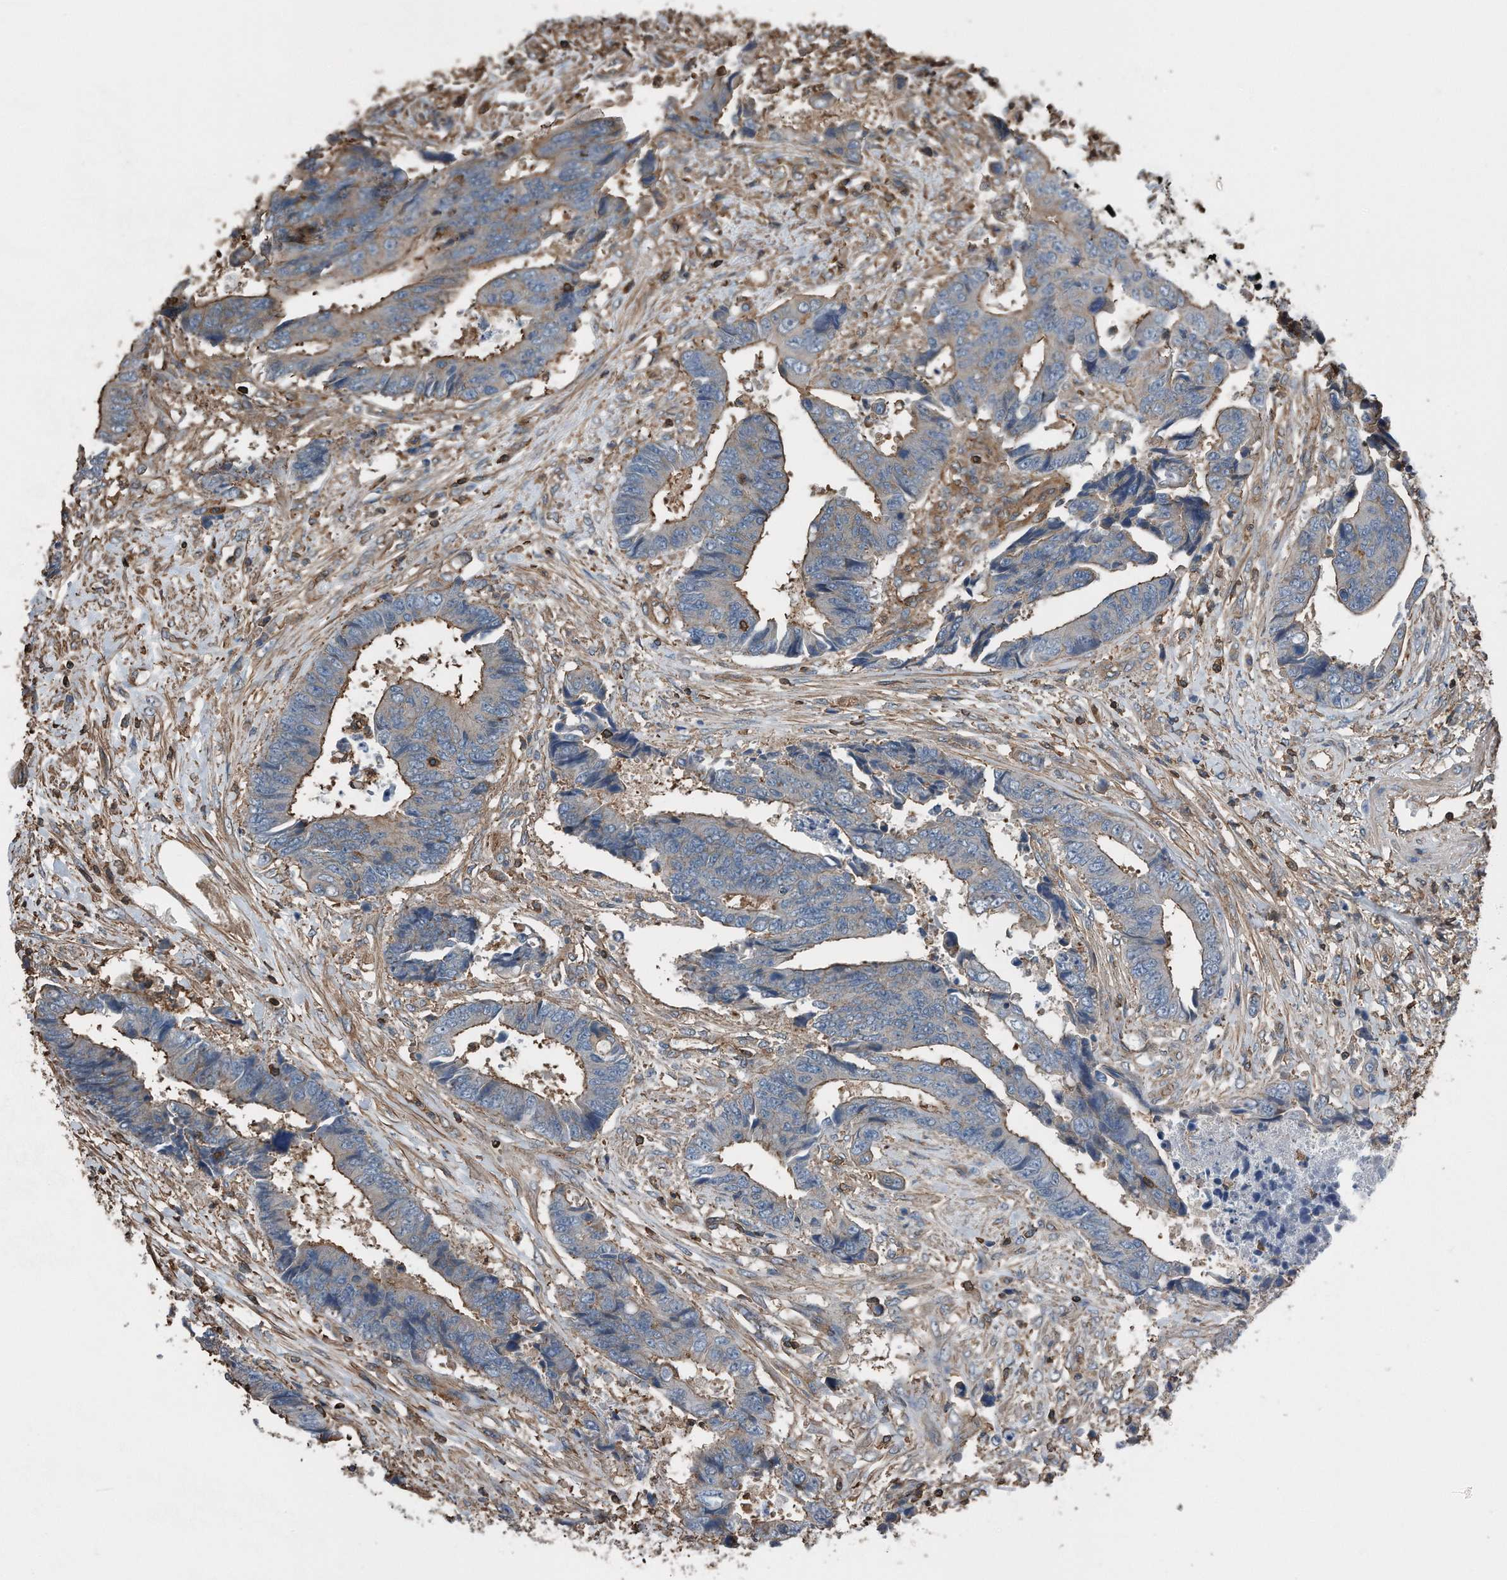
{"staining": {"intensity": "moderate", "quantity": "25%-75%", "location": "cytoplasmic/membranous"}, "tissue": "colorectal cancer", "cell_type": "Tumor cells", "image_type": "cancer", "snomed": [{"axis": "morphology", "description": "Adenocarcinoma, NOS"}, {"axis": "topography", "description": "Rectum"}], "caption": "Immunohistochemistry staining of colorectal cancer, which exhibits medium levels of moderate cytoplasmic/membranous staining in about 25%-75% of tumor cells indicating moderate cytoplasmic/membranous protein expression. The staining was performed using DAB (3,3'-diaminobenzidine) (brown) for protein detection and nuclei were counterstained in hematoxylin (blue).", "gene": "RSPO3", "patient": {"sex": "male", "age": 84}}